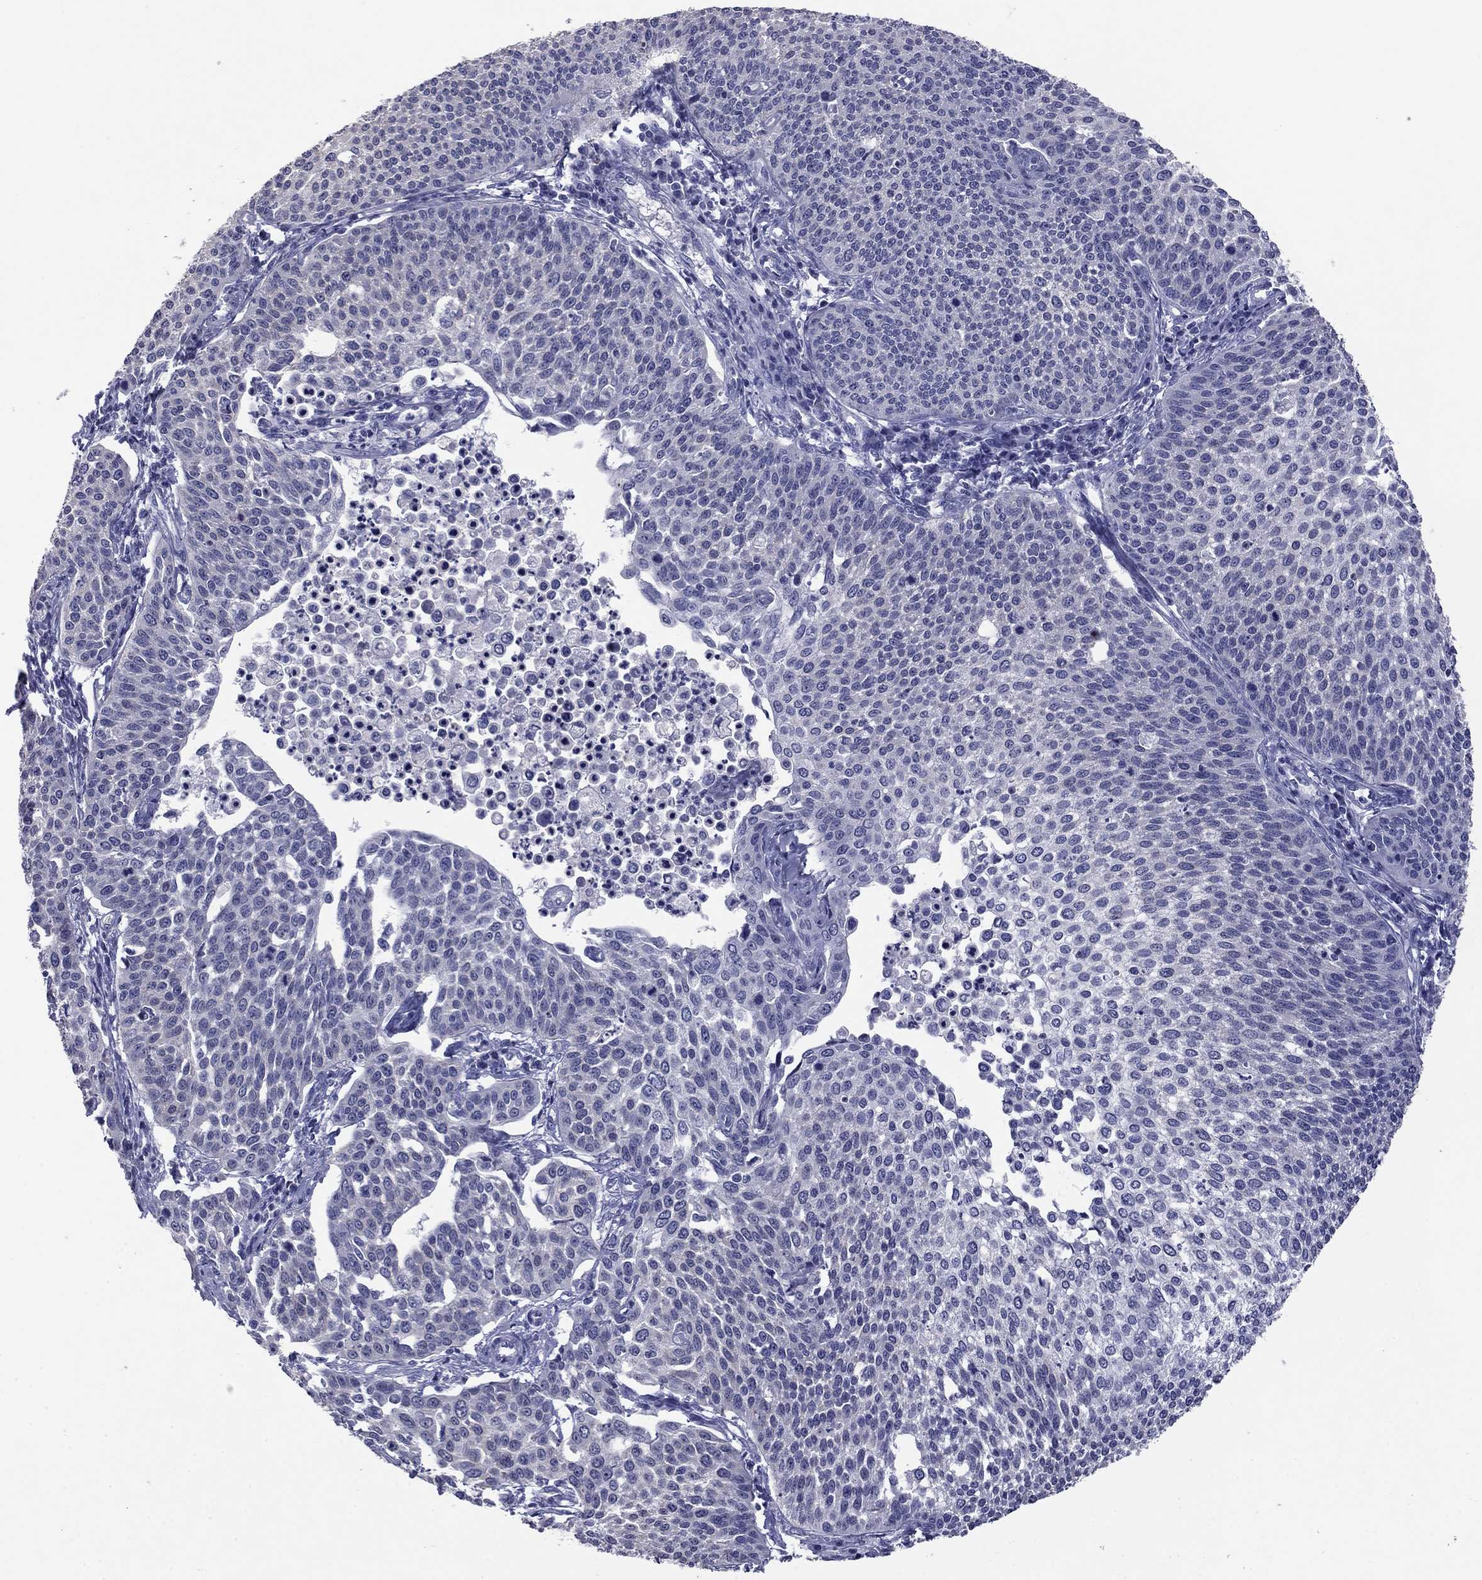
{"staining": {"intensity": "negative", "quantity": "none", "location": "none"}, "tissue": "cervical cancer", "cell_type": "Tumor cells", "image_type": "cancer", "snomed": [{"axis": "morphology", "description": "Squamous cell carcinoma, NOS"}, {"axis": "topography", "description": "Cervix"}], "caption": "Photomicrograph shows no significant protein staining in tumor cells of cervical squamous cell carcinoma.", "gene": "HAO1", "patient": {"sex": "female", "age": 34}}